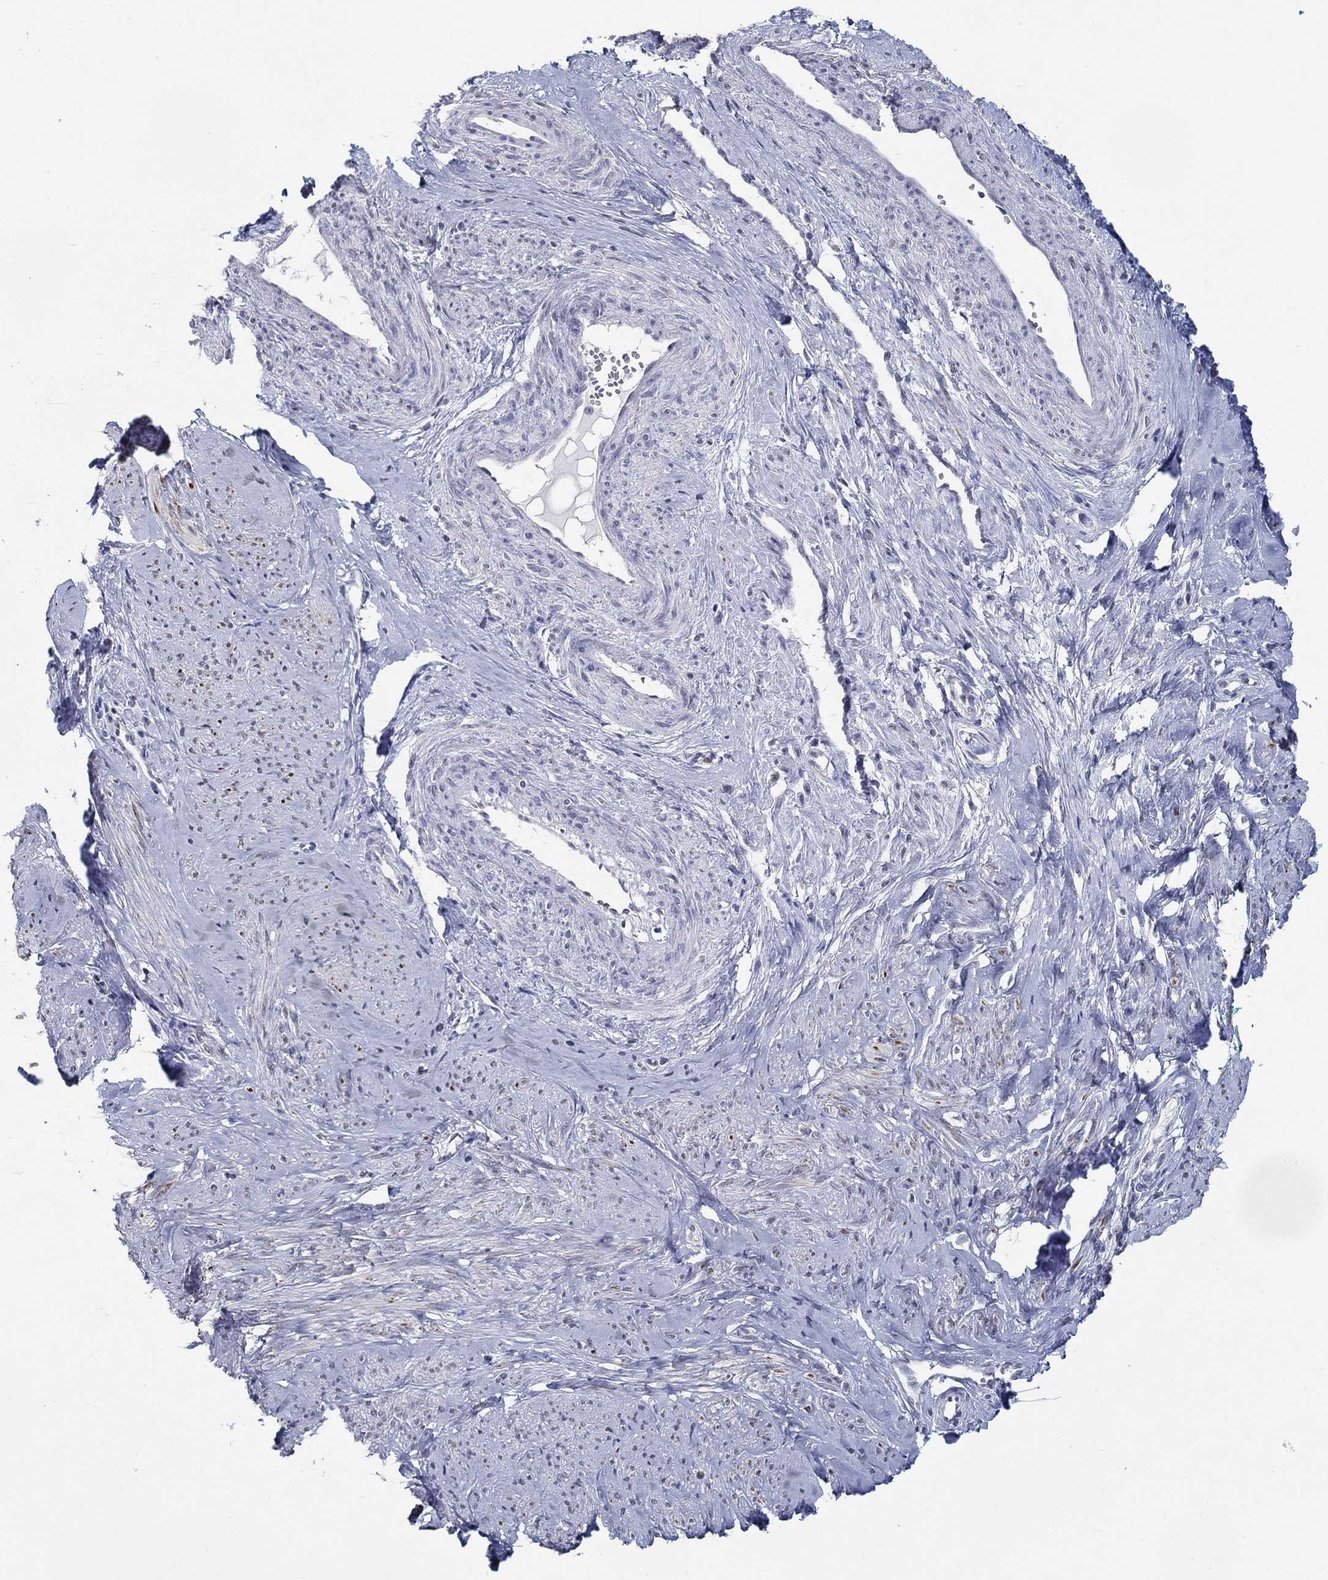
{"staining": {"intensity": "negative", "quantity": "none", "location": "none"}, "tissue": "smooth muscle", "cell_type": "Smooth muscle cells", "image_type": "normal", "snomed": [{"axis": "morphology", "description": "Normal tissue, NOS"}, {"axis": "topography", "description": "Smooth muscle"}], "caption": "The photomicrograph shows no significant staining in smooth muscle cells of smooth muscle. (Stains: DAB (3,3'-diaminobenzidine) immunohistochemistry (IHC) with hematoxylin counter stain, Microscopy: brightfield microscopy at high magnification).", "gene": "NUP155", "patient": {"sex": "female", "age": 48}}